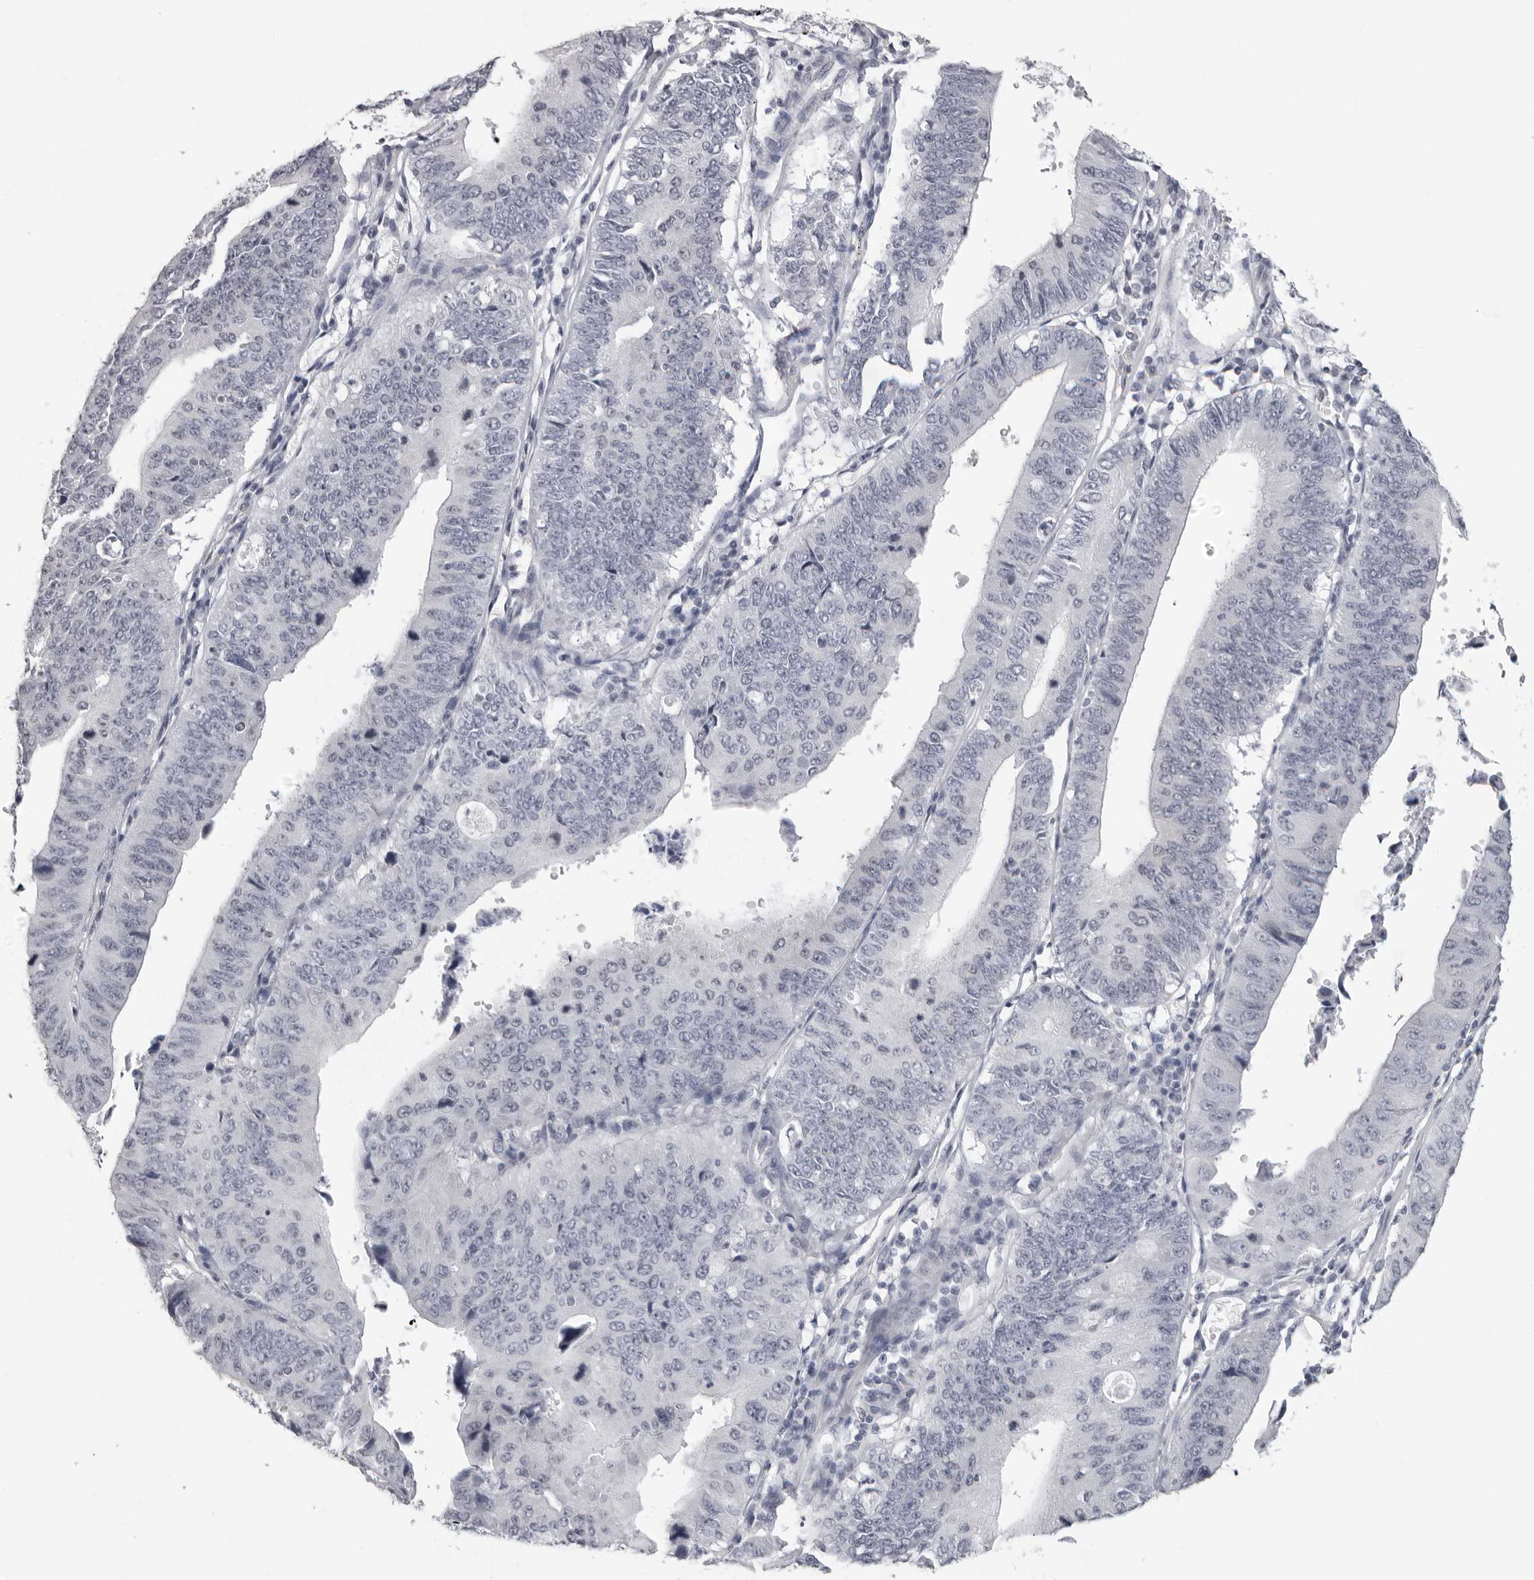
{"staining": {"intensity": "negative", "quantity": "none", "location": "none"}, "tissue": "stomach cancer", "cell_type": "Tumor cells", "image_type": "cancer", "snomed": [{"axis": "morphology", "description": "Adenocarcinoma, NOS"}, {"axis": "topography", "description": "Stomach"}], "caption": "This is an immunohistochemistry (IHC) micrograph of human stomach cancer. There is no positivity in tumor cells.", "gene": "DNALI1", "patient": {"sex": "male", "age": 59}}